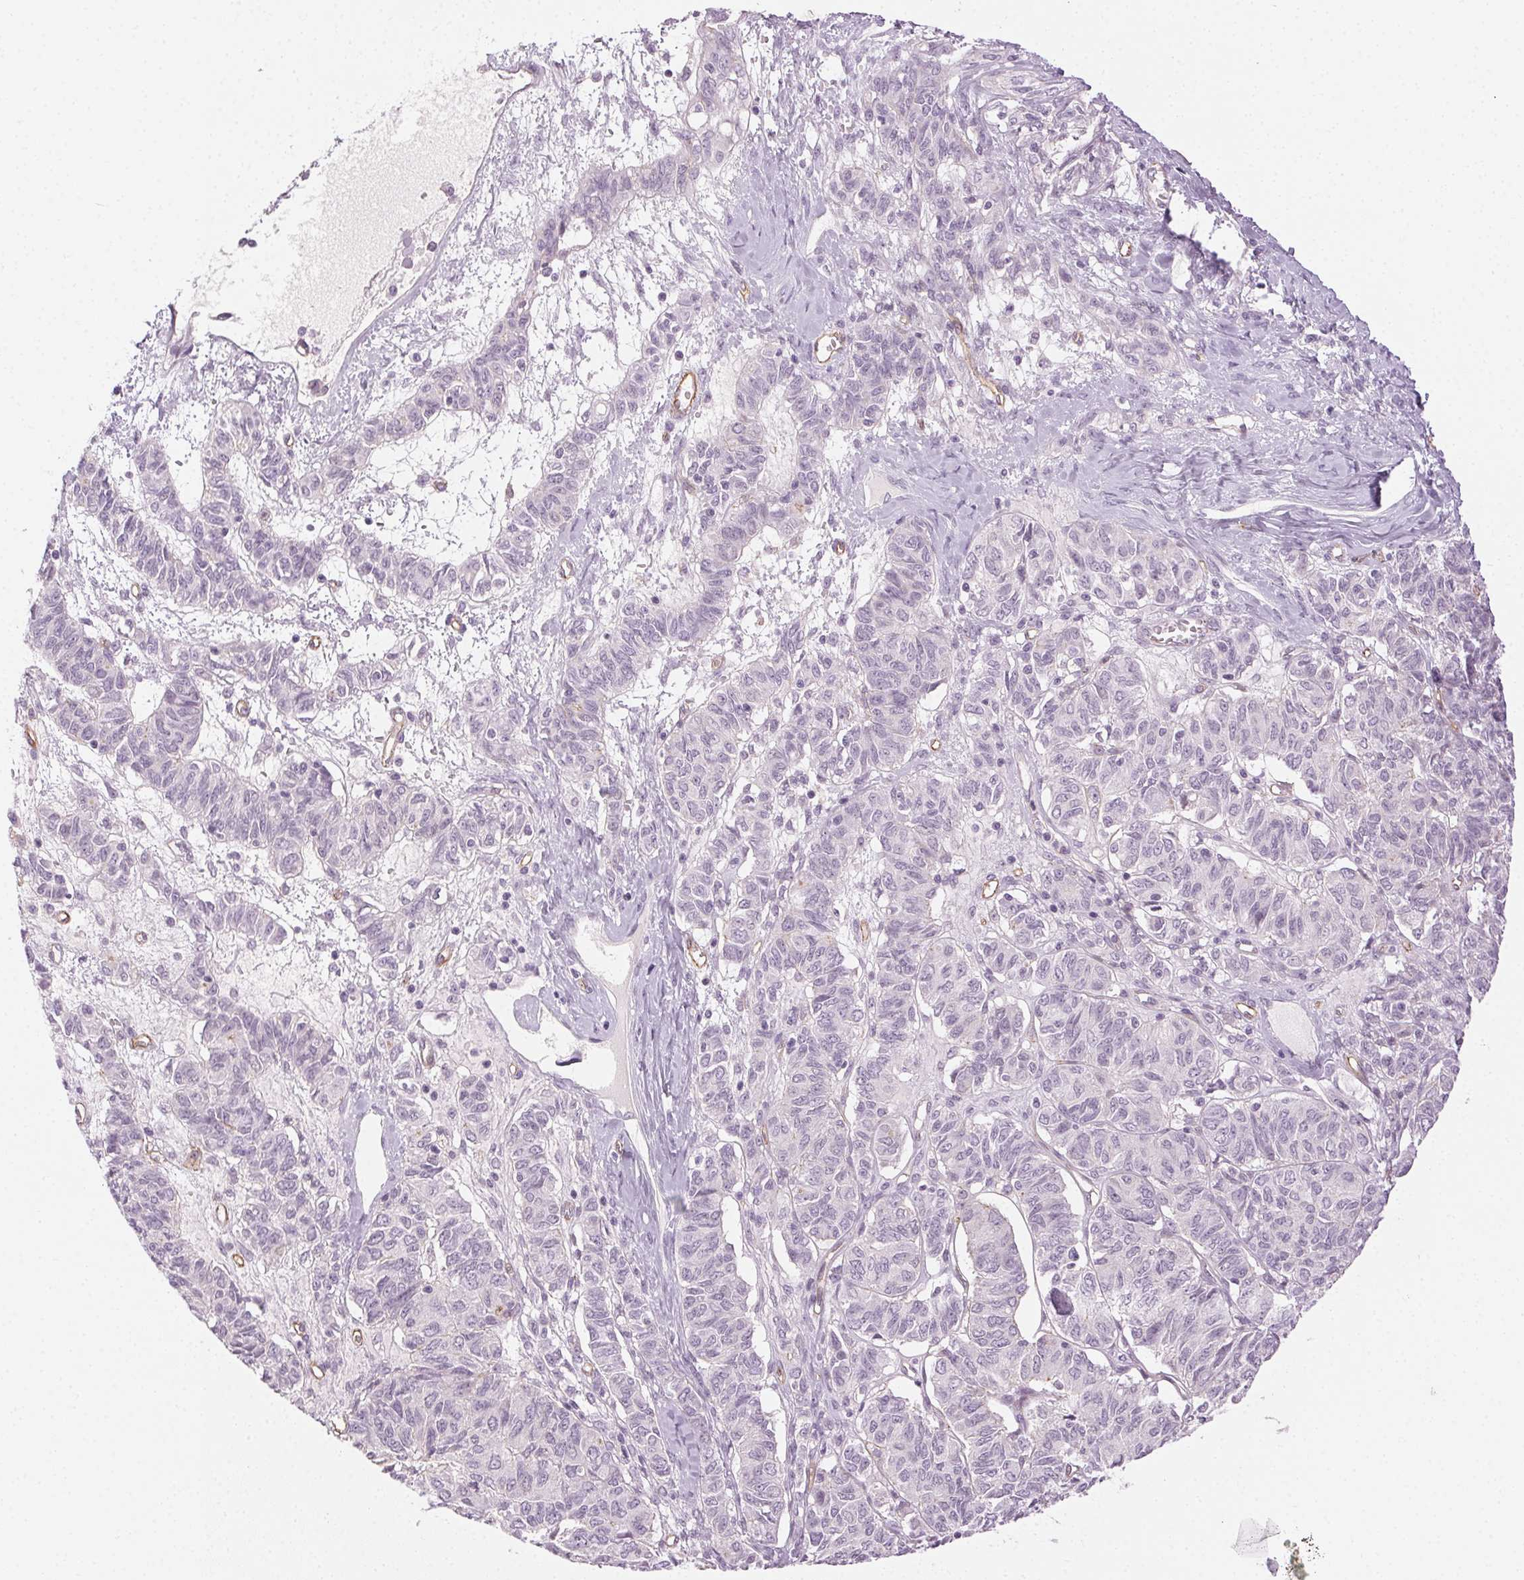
{"staining": {"intensity": "negative", "quantity": "none", "location": "none"}, "tissue": "ovarian cancer", "cell_type": "Tumor cells", "image_type": "cancer", "snomed": [{"axis": "morphology", "description": "Carcinoma, endometroid"}, {"axis": "topography", "description": "Ovary"}], "caption": "Tumor cells show no significant expression in ovarian endometroid carcinoma. (DAB (3,3'-diaminobenzidine) IHC visualized using brightfield microscopy, high magnification).", "gene": "AIF1L", "patient": {"sex": "female", "age": 80}}